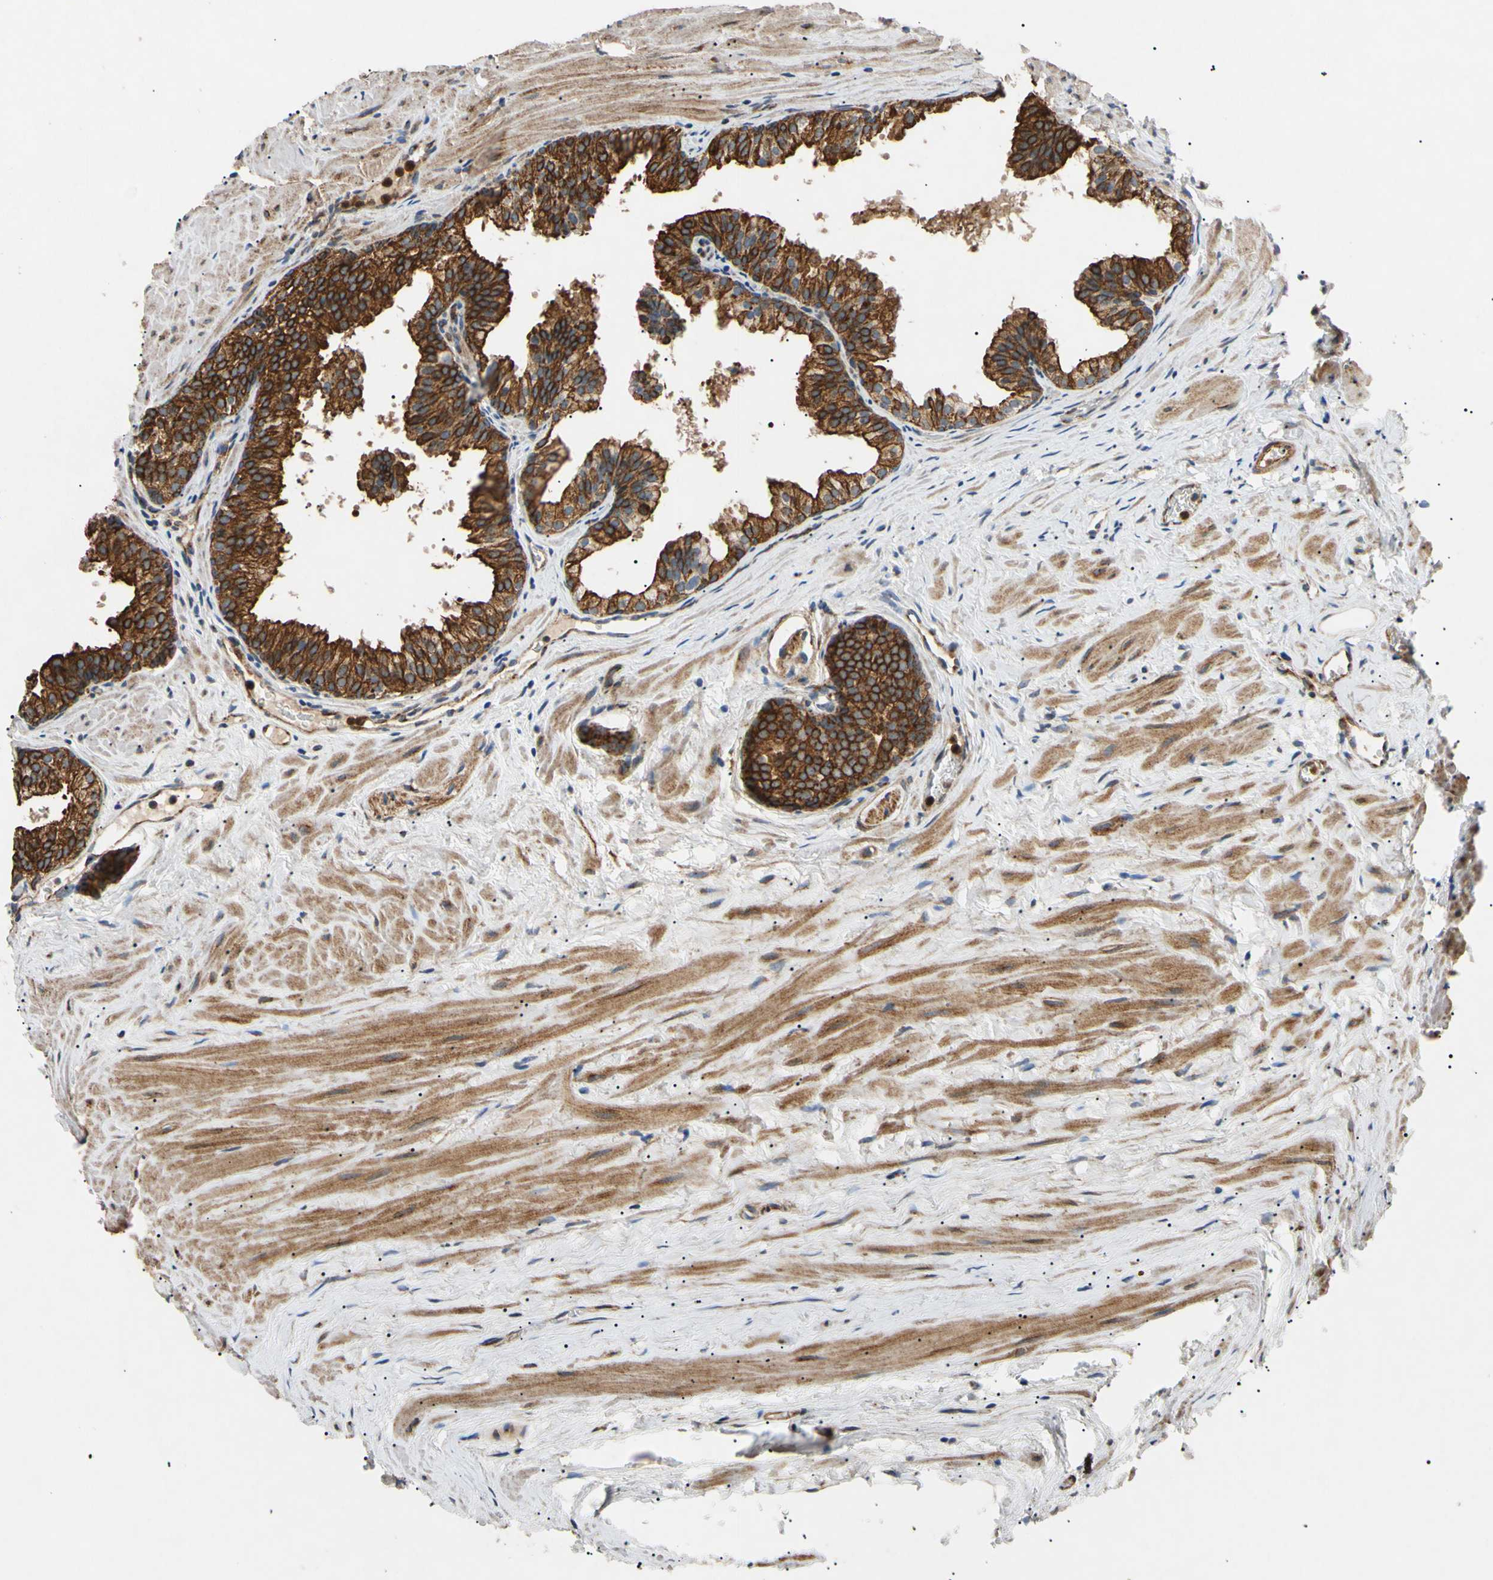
{"staining": {"intensity": "moderate", "quantity": "25%-75%", "location": "cytoplasmic/membranous,nuclear"}, "tissue": "prostate cancer", "cell_type": "Tumor cells", "image_type": "cancer", "snomed": [{"axis": "morphology", "description": "Adenocarcinoma, Low grade"}, {"axis": "topography", "description": "Prostate"}], "caption": "Prostate low-grade adenocarcinoma was stained to show a protein in brown. There is medium levels of moderate cytoplasmic/membranous and nuclear expression in about 25%-75% of tumor cells. The protein is shown in brown color, while the nuclei are stained blue.", "gene": "TUBB4A", "patient": {"sex": "male", "age": 59}}